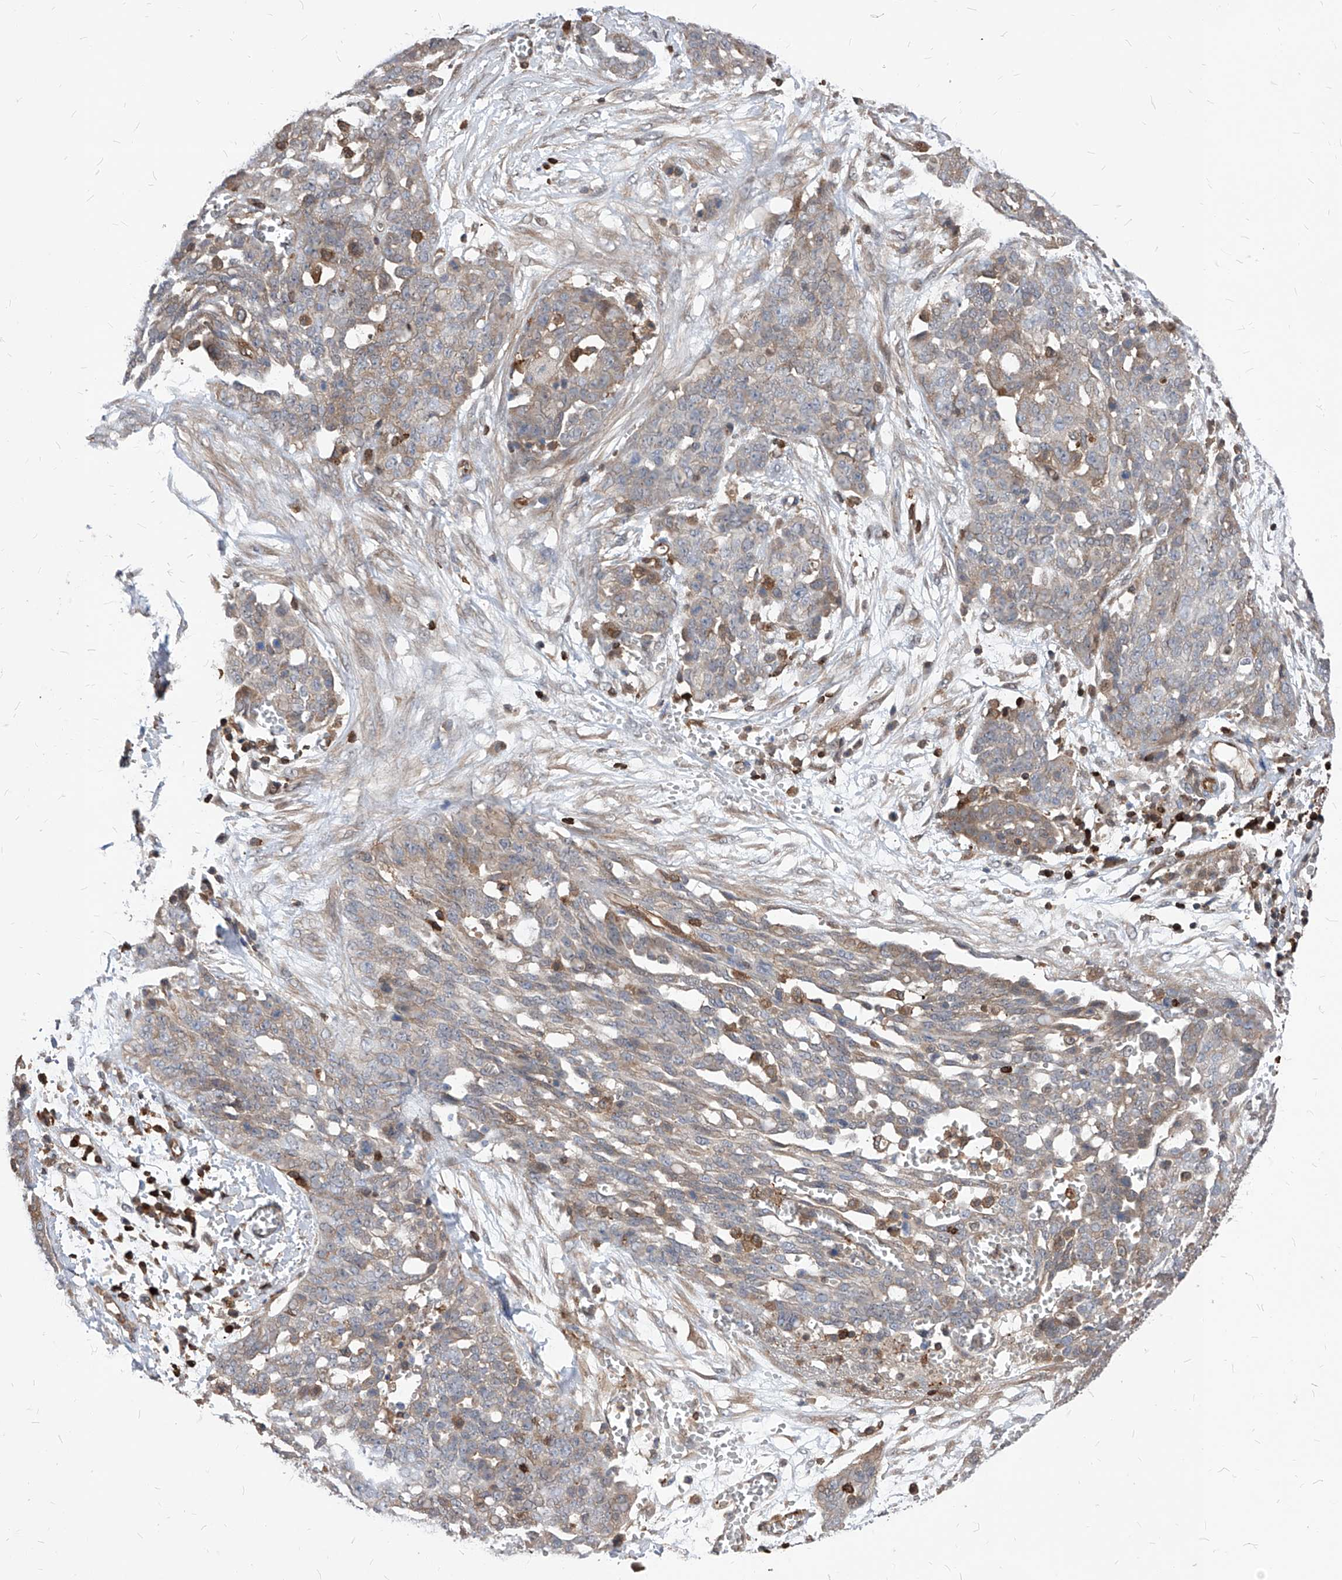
{"staining": {"intensity": "weak", "quantity": "<25%", "location": "cytoplasmic/membranous"}, "tissue": "ovarian cancer", "cell_type": "Tumor cells", "image_type": "cancer", "snomed": [{"axis": "morphology", "description": "Cystadenocarcinoma, serous, NOS"}, {"axis": "topography", "description": "Soft tissue"}, {"axis": "topography", "description": "Ovary"}], "caption": "Tumor cells show no significant protein expression in ovarian cancer (serous cystadenocarcinoma).", "gene": "ABRACL", "patient": {"sex": "female", "age": 57}}